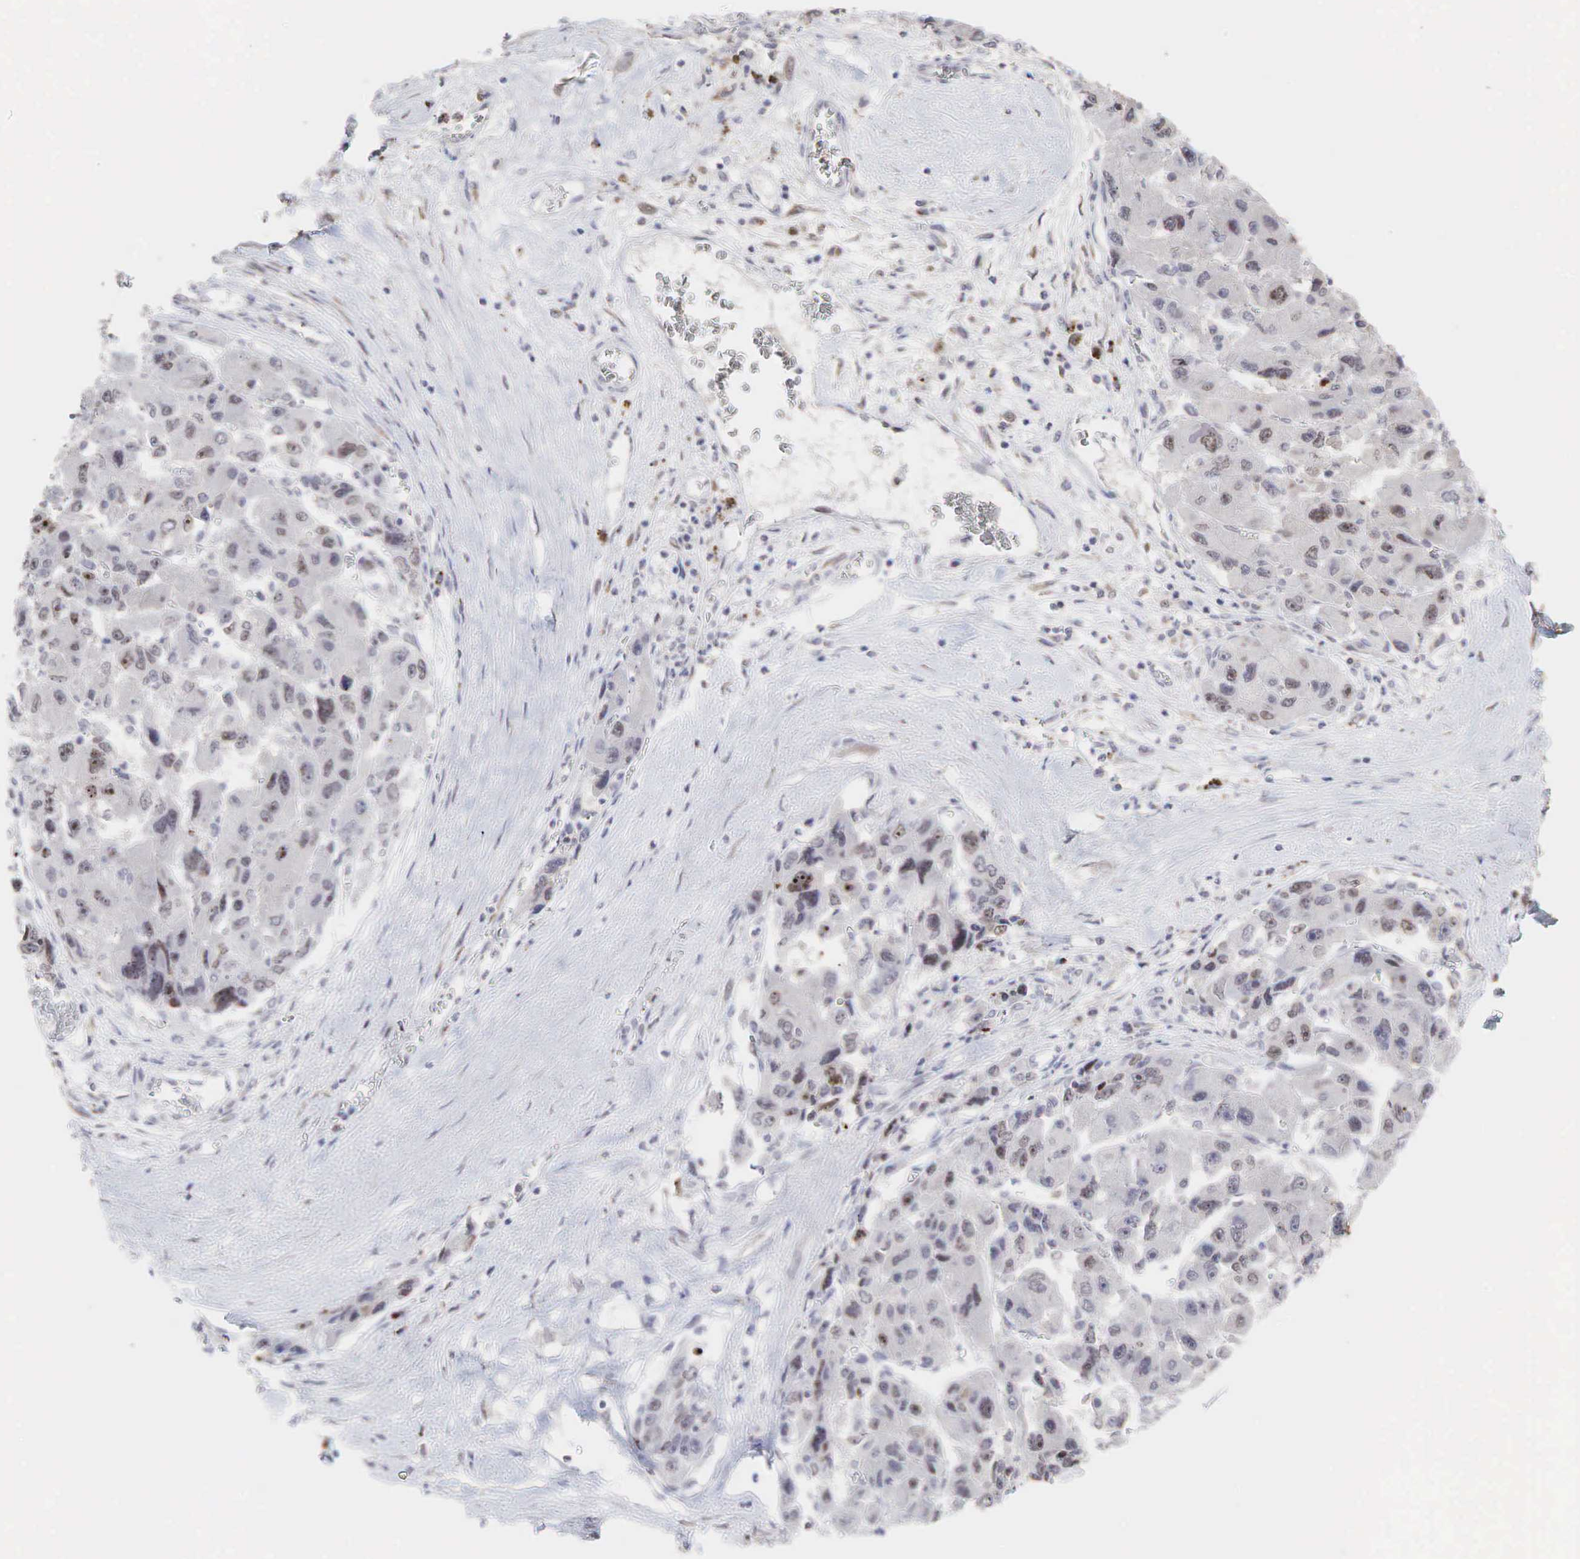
{"staining": {"intensity": "moderate", "quantity": "<25%", "location": "cytoplasmic/membranous,nuclear"}, "tissue": "liver cancer", "cell_type": "Tumor cells", "image_type": "cancer", "snomed": [{"axis": "morphology", "description": "Carcinoma, Hepatocellular, NOS"}, {"axis": "topography", "description": "Liver"}], "caption": "This histopathology image shows immunohistochemistry staining of liver cancer, with low moderate cytoplasmic/membranous and nuclear positivity in approximately <25% of tumor cells.", "gene": "DKC1", "patient": {"sex": "male", "age": 64}}